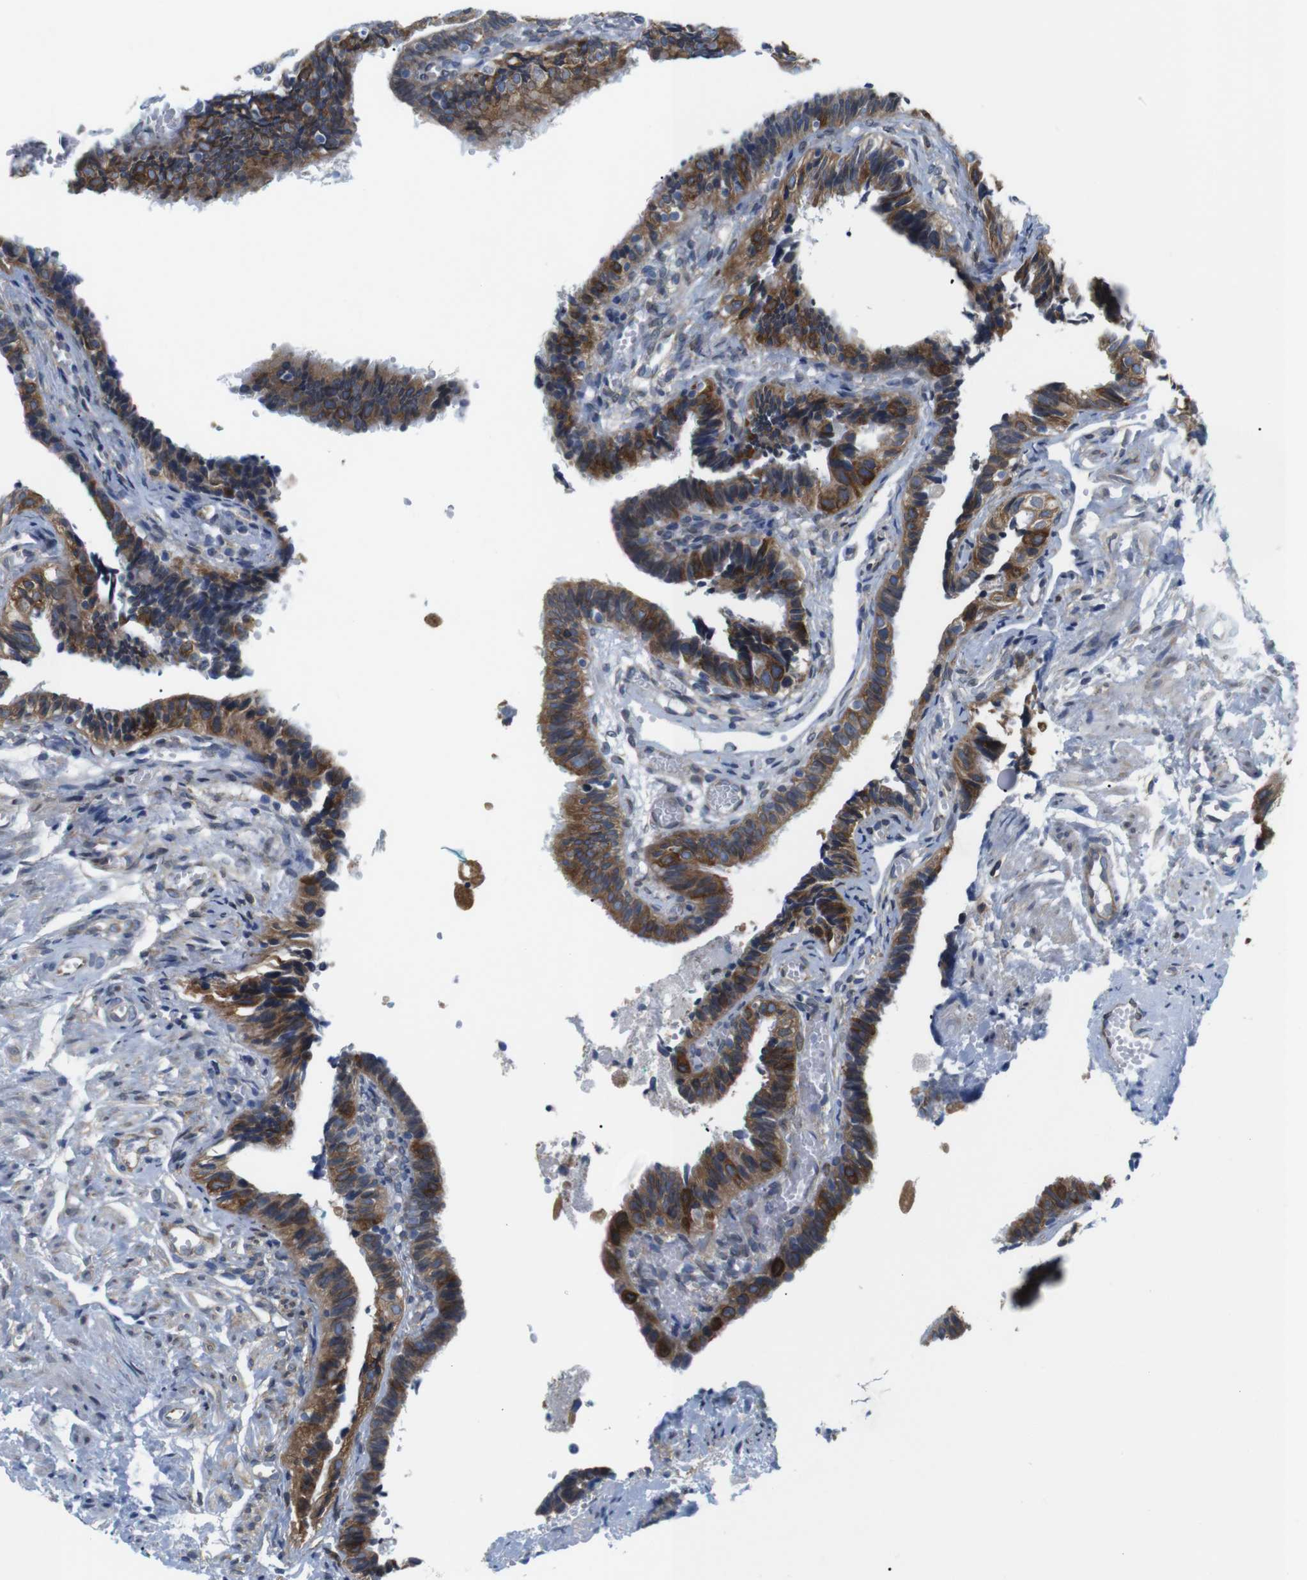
{"staining": {"intensity": "moderate", "quantity": ">75%", "location": "cytoplasmic/membranous"}, "tissue": "fallopian tube", "cell_type": "Glandular cells", "image_type": "normal", "snomed": [{"axis": "morphology", "description": "Normal tissue, NOS"}, {"axis": "topography", "description": "Fallopian tube"}], "caption": "Immunohistochemical staining of benign human fallopian tube demonstrates moderate cytoplasmic/membranous protein staining in about >75% of glandular cells.", "gene": "HACD3", "patient": {"sex": "female", "age": 46}}